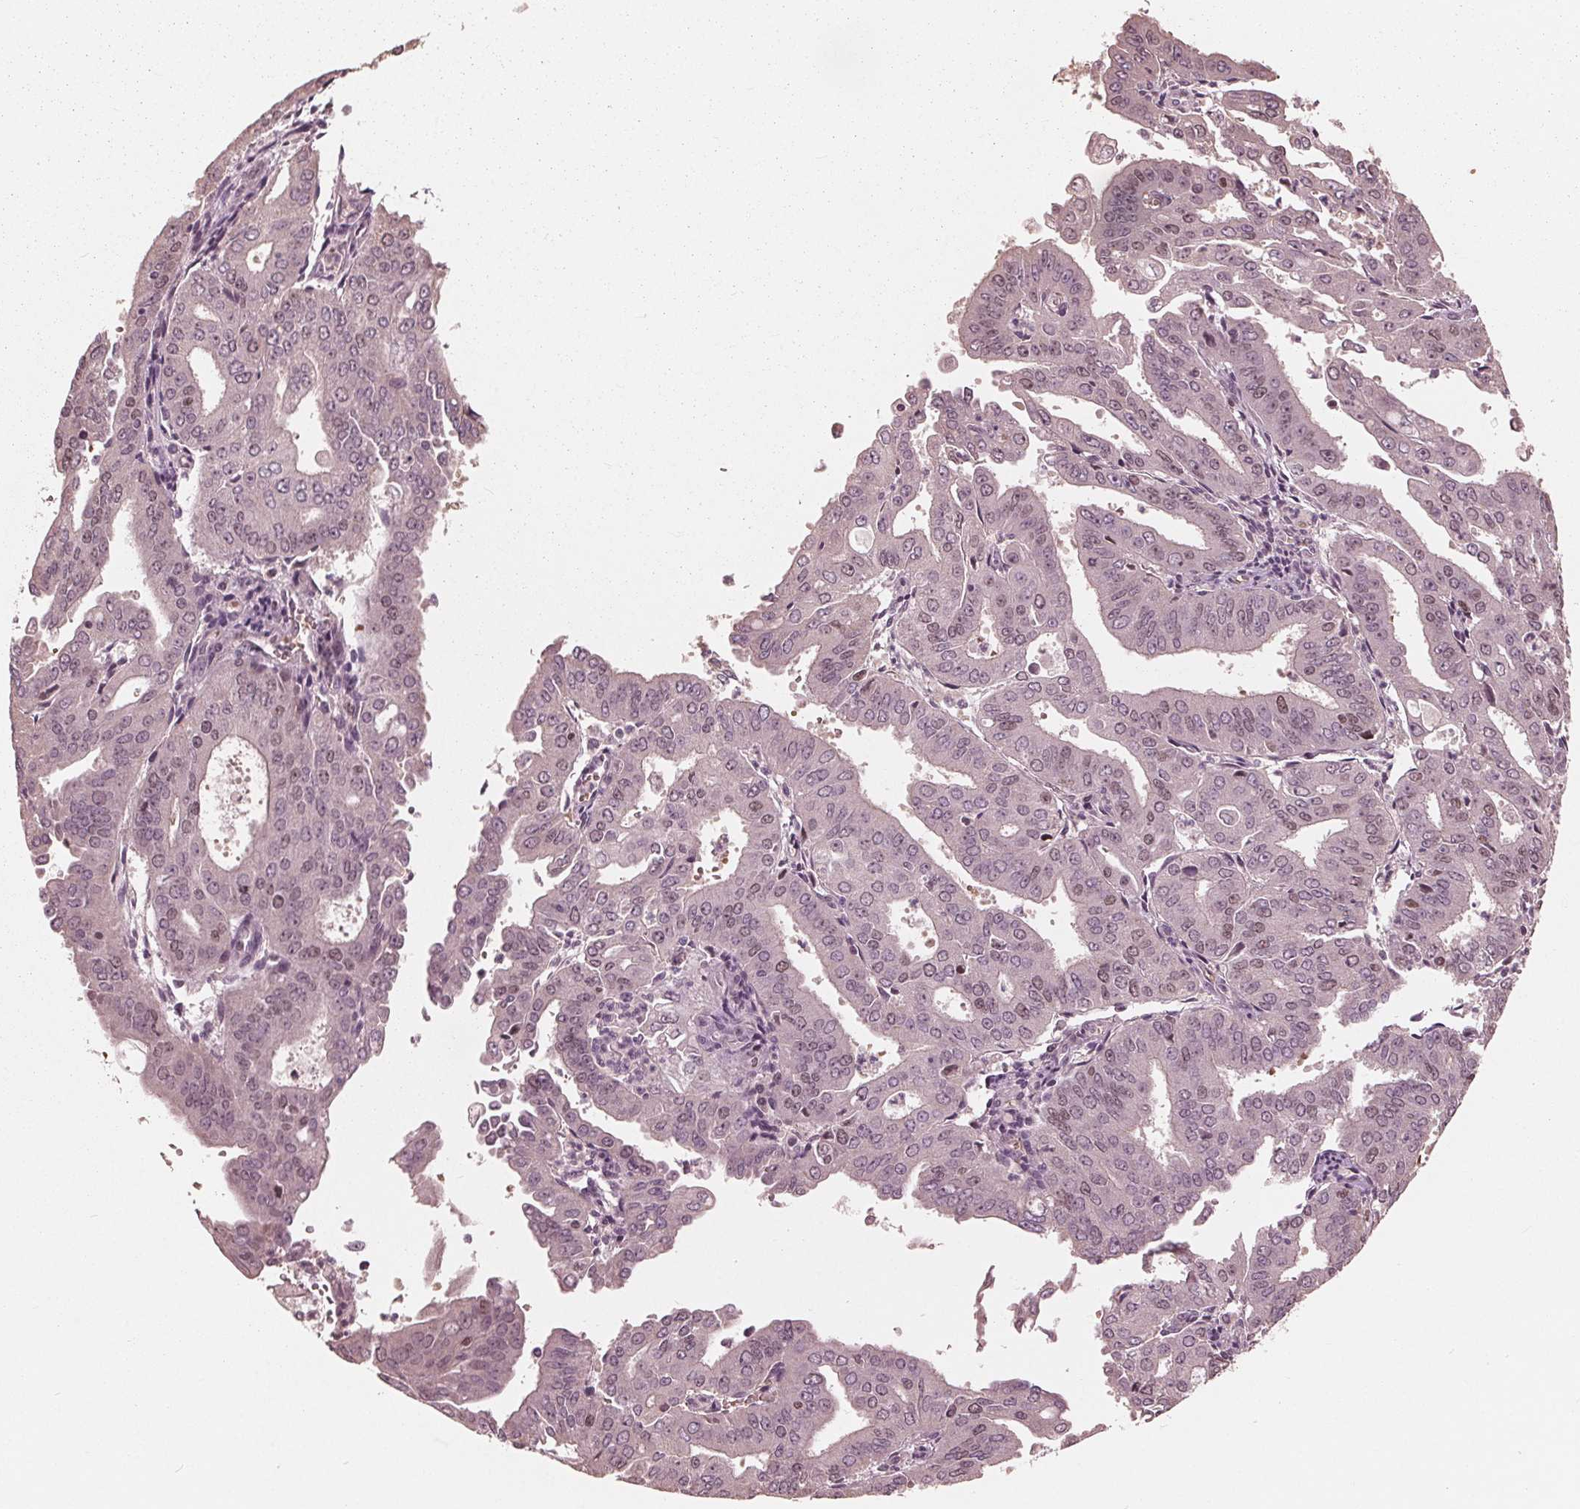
{"staining": {"intensity": "negative", "quantity": "none", "location": "none"}, "tissue": "cervical cancer", "cell_type": "Tumor cells", "image_type": "cancer", "snomed": [{"axis": "morphology", "description": "Adenocarcinoma, NOS"}, {"axis": "topography", "description": "Cervix"}], "caption": "The histopathology image reveals no staining of tumor cells in adenocarcinoma (cervical).", "gene": "HIRIP3", "patient": {"sex": "female", "age": 56}}